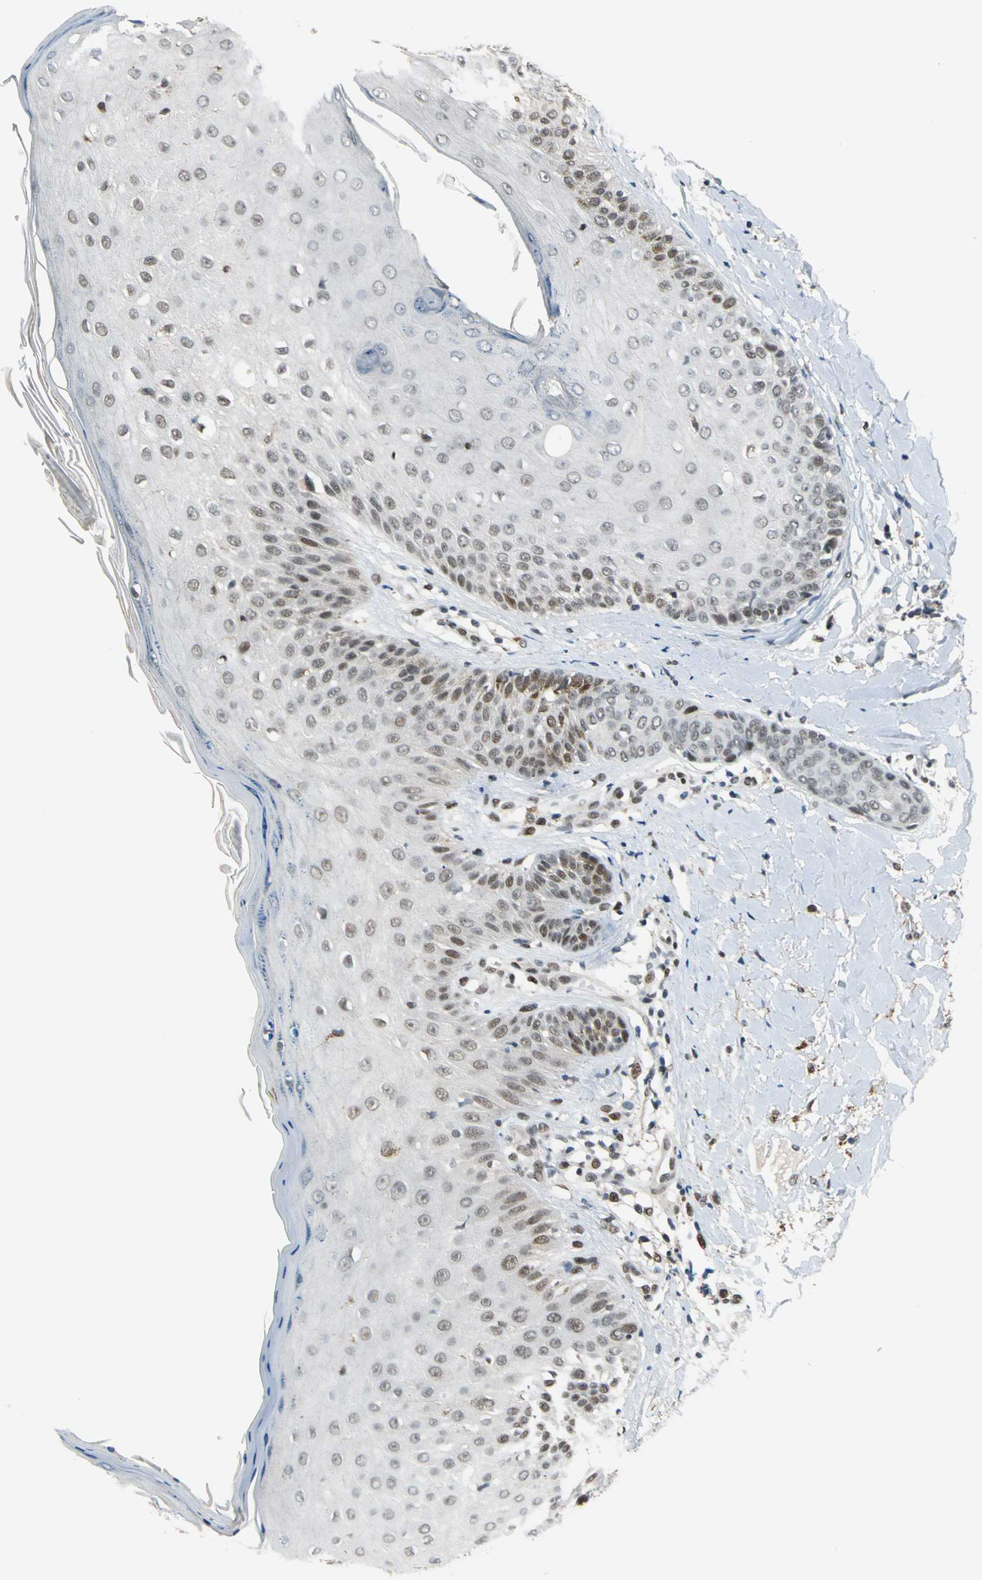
{"staining": {"intensity": "moderate", "quantity": "<25%", "location": "nuclear"}, "tissue": "skin cancer", "cell_type": "Tumor cells", "image_type": "cancer", "snomed": [{"axis": "morphology", "description": "Squamous cell carcinoma, NOS"}, {"axis": "topography", "description": "Skin"}], "caption": "Immunohistochemical staining of skin cancer displays moderate nuclear protein positivity in about <25% of tumor cells.", "gene": "ELF2", "patient": {"sex": "male", "age": 24}}